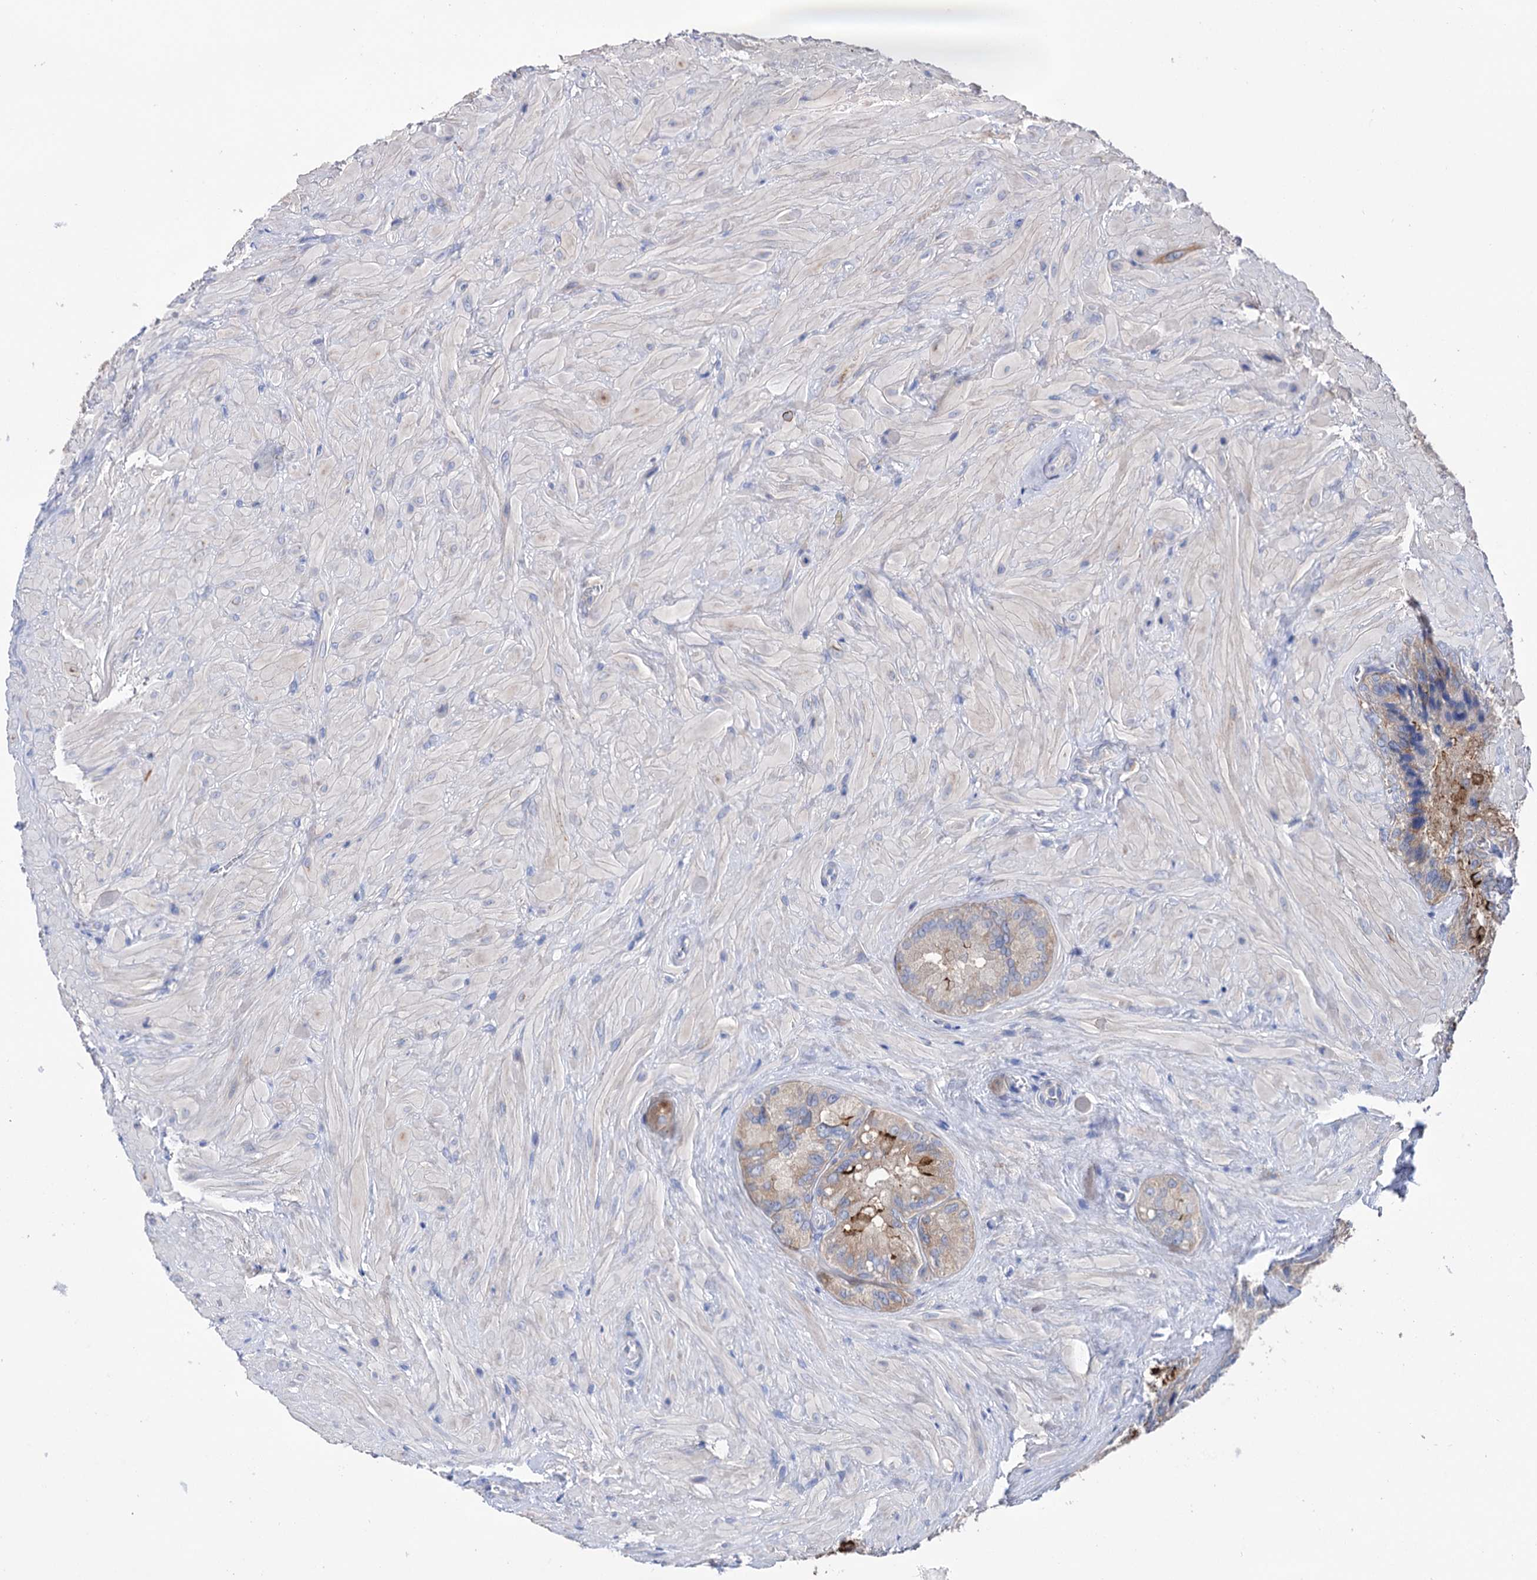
{"staining": {"intensity": "strong", "quantity": "<25%", "location": "cytoplasmic/membranous"}, "tissue": "seminal vesicle", "cell_type": "Glandular cells", "image_type": "normal", "snomed": [{"axis": "morphology", "description": "Normal tissue, NOS"}, {"axis": "topography", "description": "Seminal veicle"}], "caption": "Glandular cells display medium levels of strong cytoplasmic/membranous positivity in approximately <25% of cells in unremarkable human seminal vesicle.", "gene": "BBS4", "patient": {"sex": "male", "age": 62}}